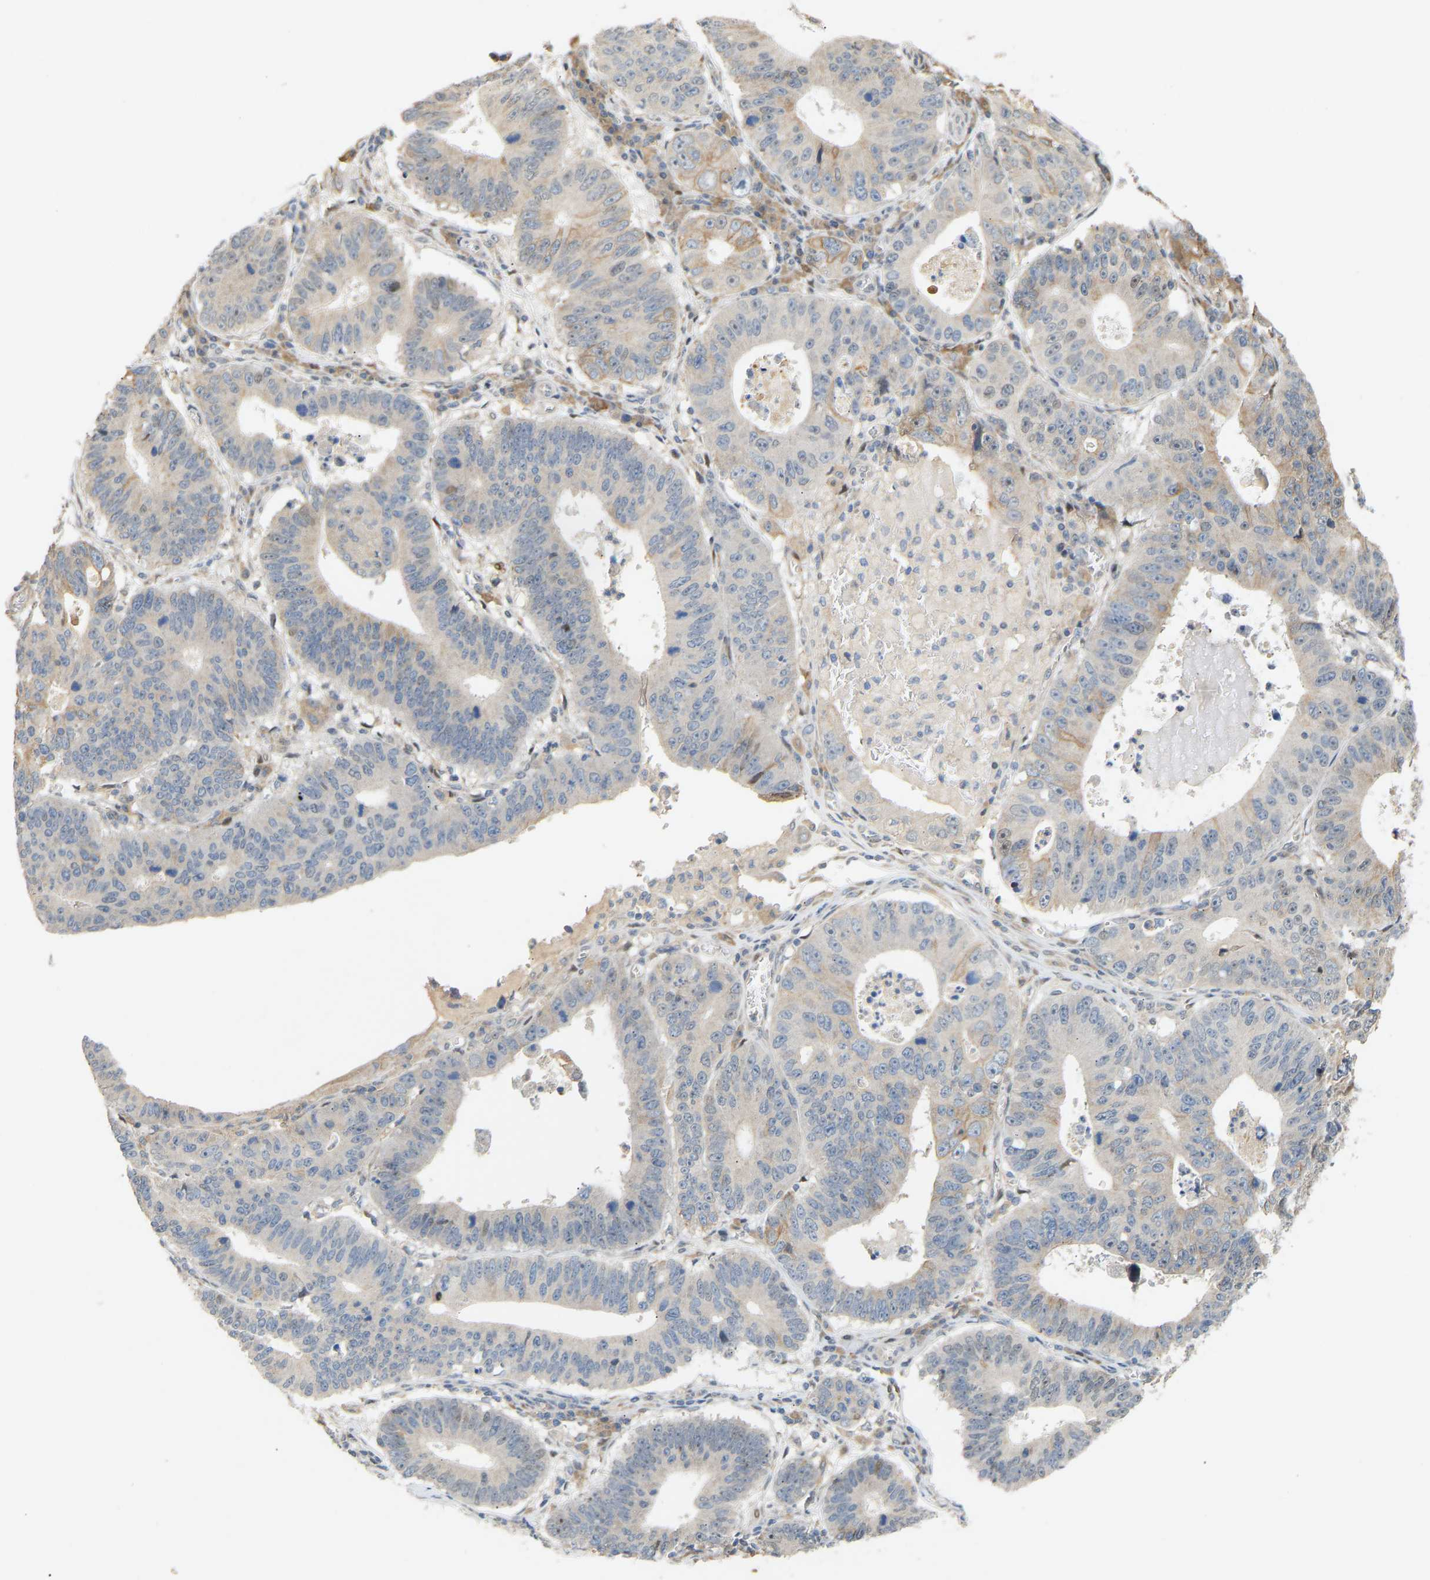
{"staining": {"intensity": "weak", "quantity": "<25%", "location": "cytoplasmic/membranous"}, "tissue": "stomach cancer", "cell_type": "Tumor cells", "image_type": "cancer", "snomed": [{"axis": "morphology", "description": "Adenocarcinoma, NOS"}, {"axis": "topography", "description": "Stomach"}], "caption": "Tumor cells show no significant protein staining in stomach cancer (adenocarcinoma). (DAB immunohistochemistry visualized using brightfield microscopy, high magnification).", "gene": "PTPN4", "patient": {"sex": "male", "age": 59}}